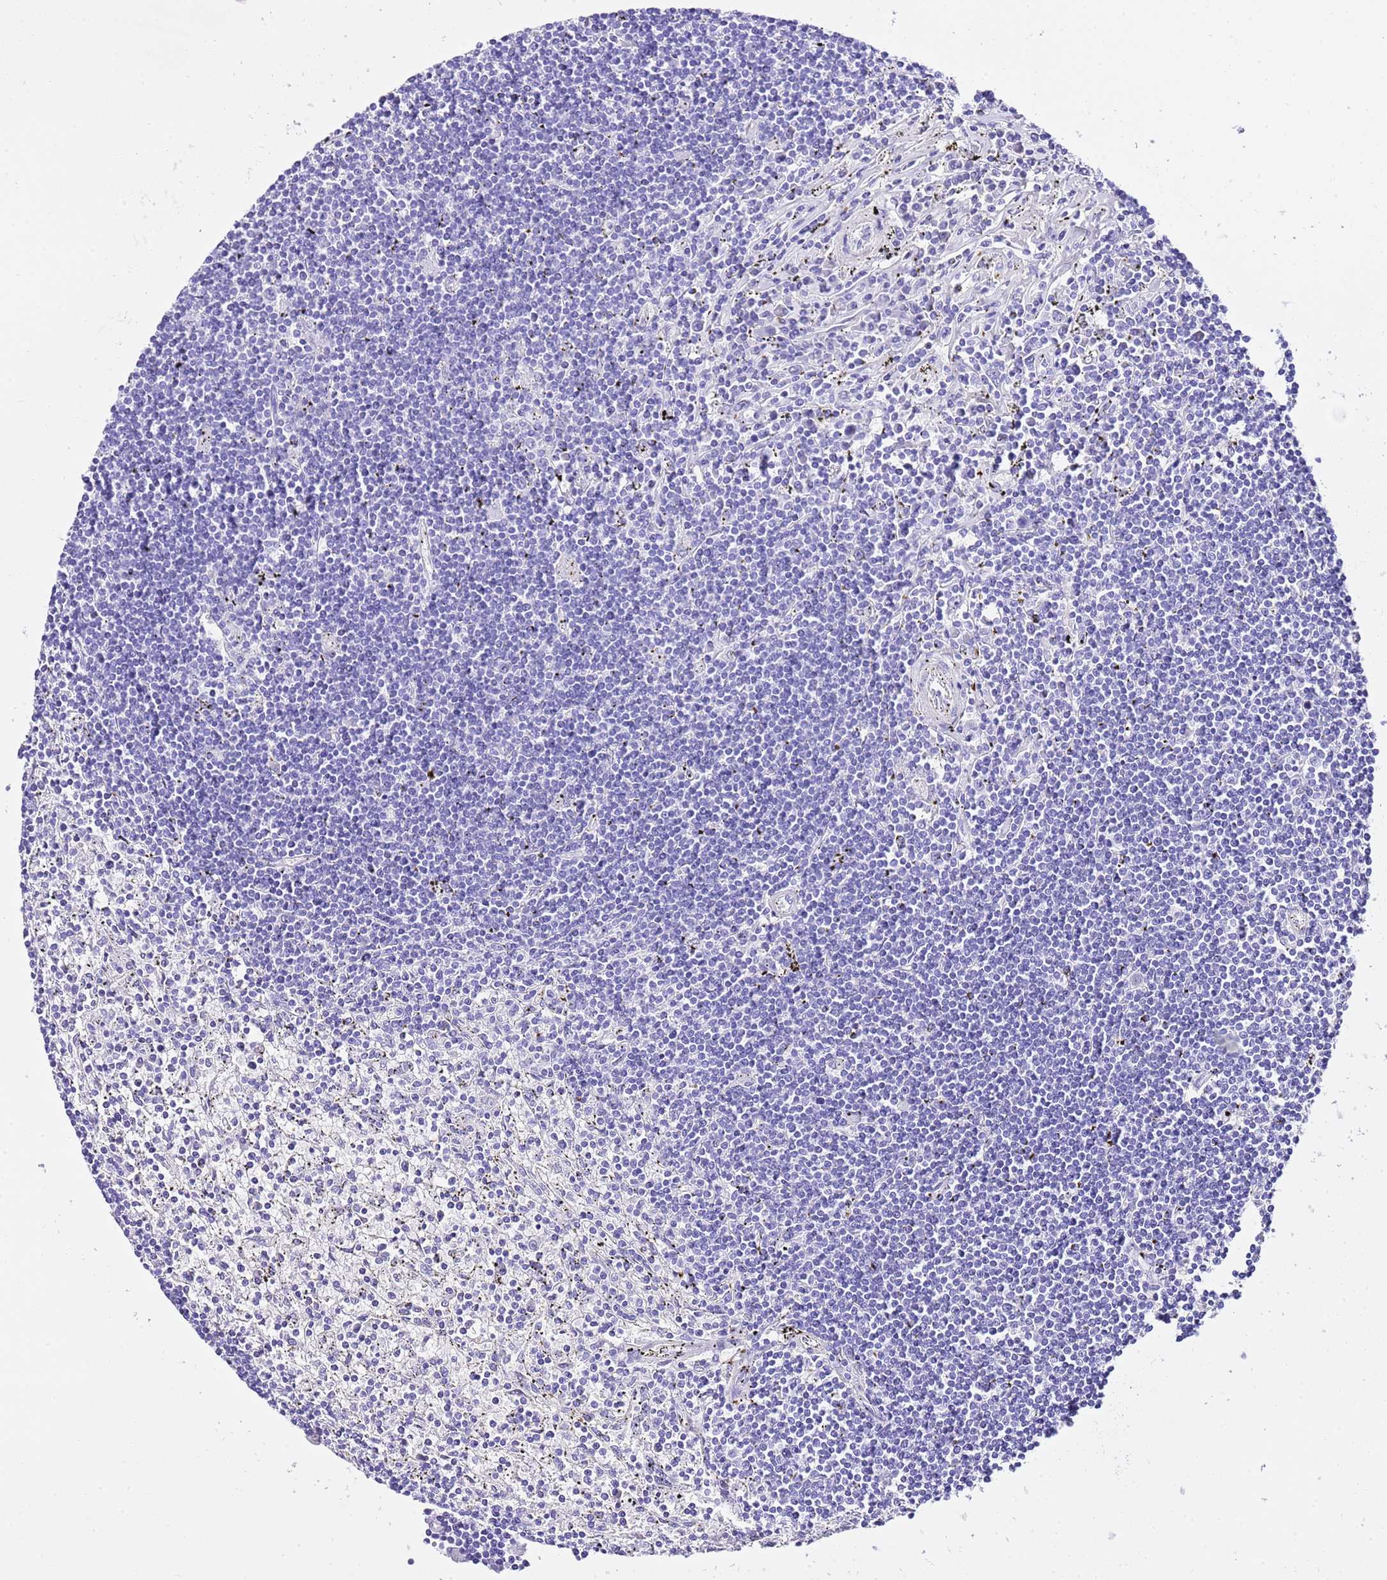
{"staining": {"intensity": "negative", "quantity": "none", "location": "none"}, "tissue": "lymphoma", "cell_type": "Tumor cells", "image_type": "cancer", "snomed": [{"axis": "morphology", "description": "Malignant lymphoma, non-Hodgkin's type, Low grade"}, {"axis": "topography", "description": "Spleen"}], "caption": "IHC photomicrograph of human lymphoma stained for a protein (brown), which shows no positivity in tumor cells. (DAB (3,3'-diaminobenzidine) IHC, high magnification).", "gene": "KCNC1", "patient": {"sex": "male", "age": 76}}